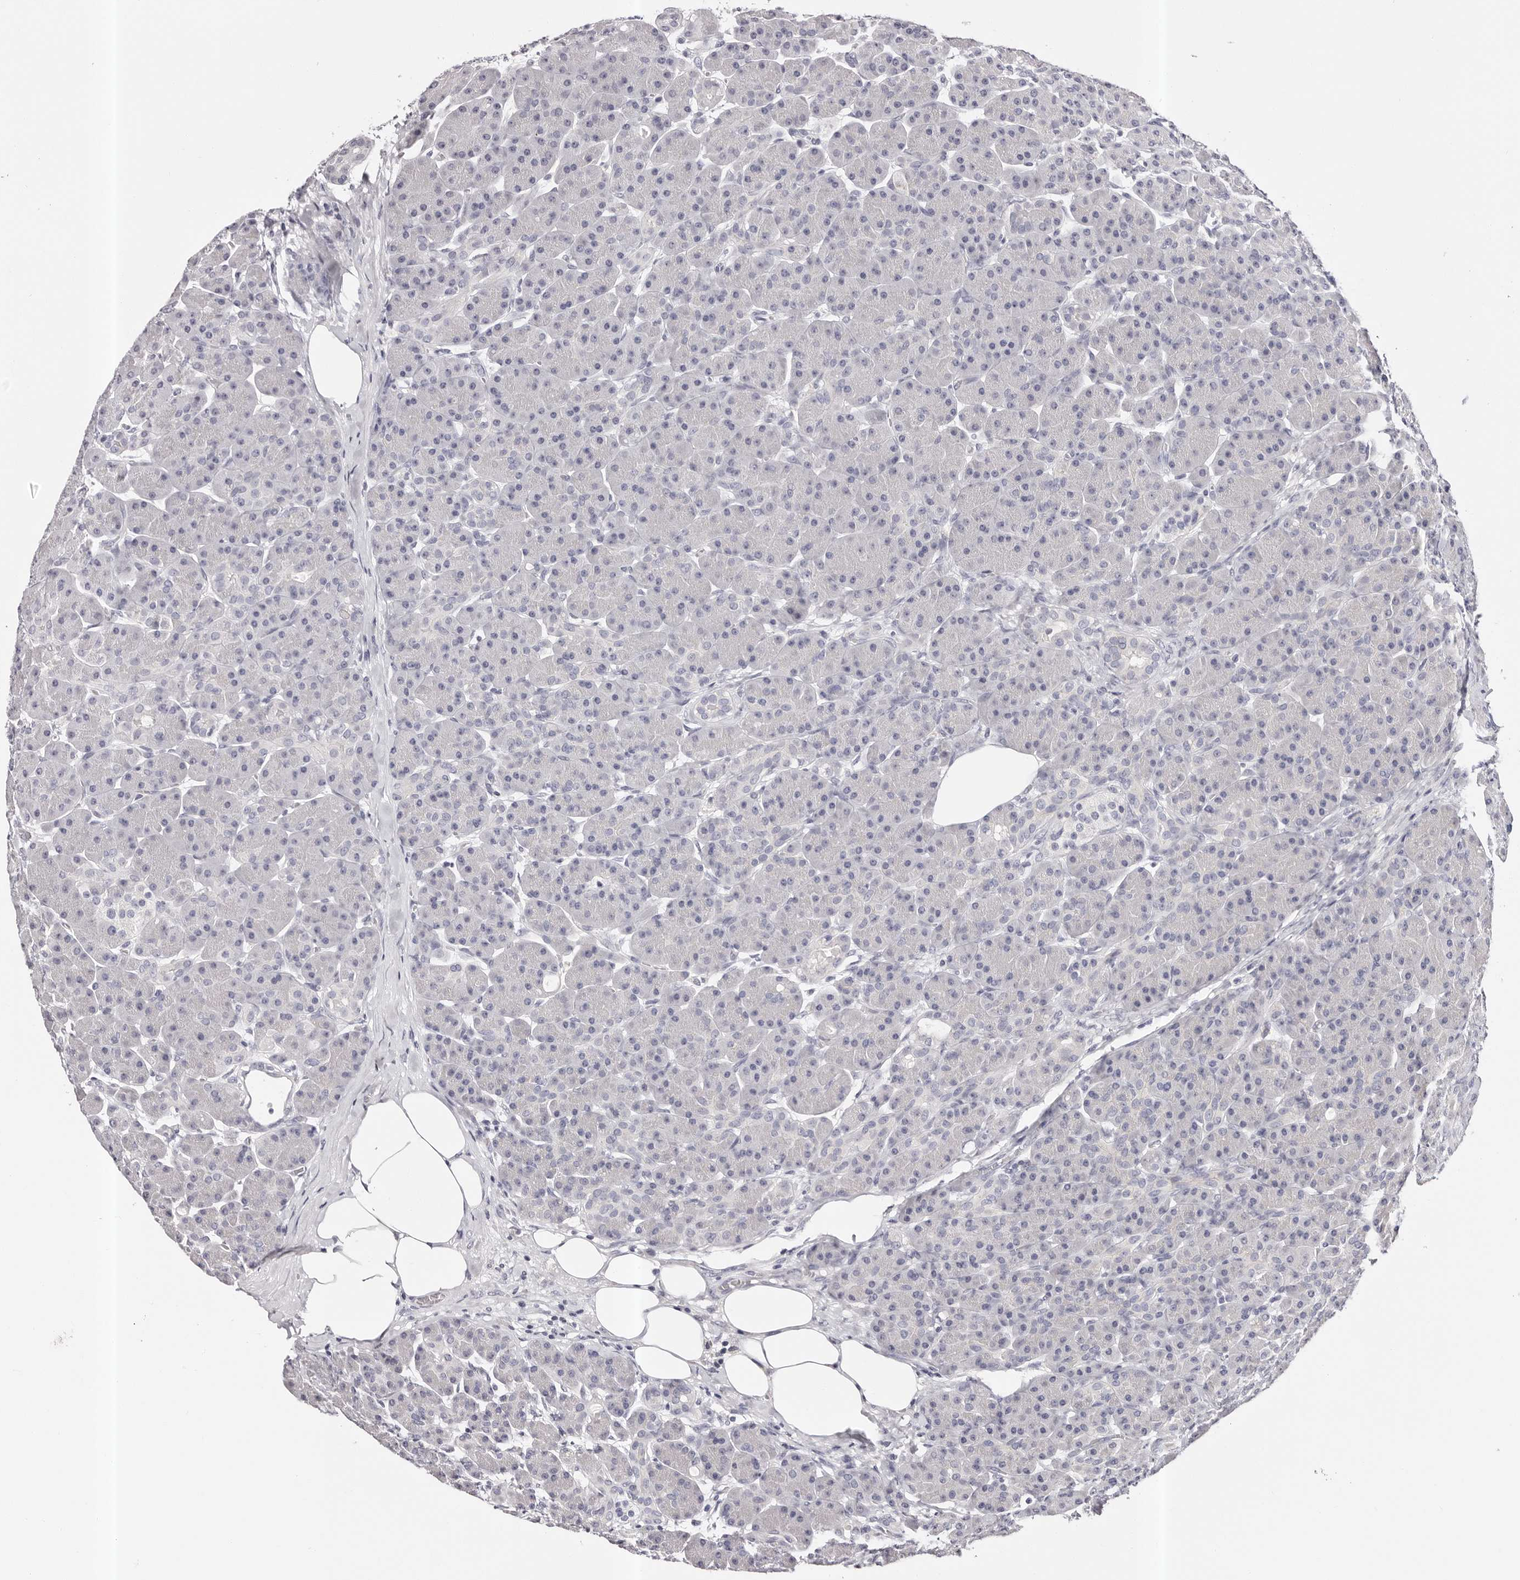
{"staining": {"intensity": "negative", "quantity": "none", "location": "none"}, "tissue": "pancreas", "cell_type": "Exocrine glandular cells", "image_type": "normal", "snomed": [{"axis": "morphology", "description": "Normal tissue, NOS"}, {"axis": "topography", "description": "Pancreas"}], "caption": "High power microscopy image of an immunohistochemistry (IHC) histopathology image of normal pancreas, revealing no significant positivity in exocrine glandular cells.", "gene": "ROM1", "patient": {"sex": "male", "age": 63}}